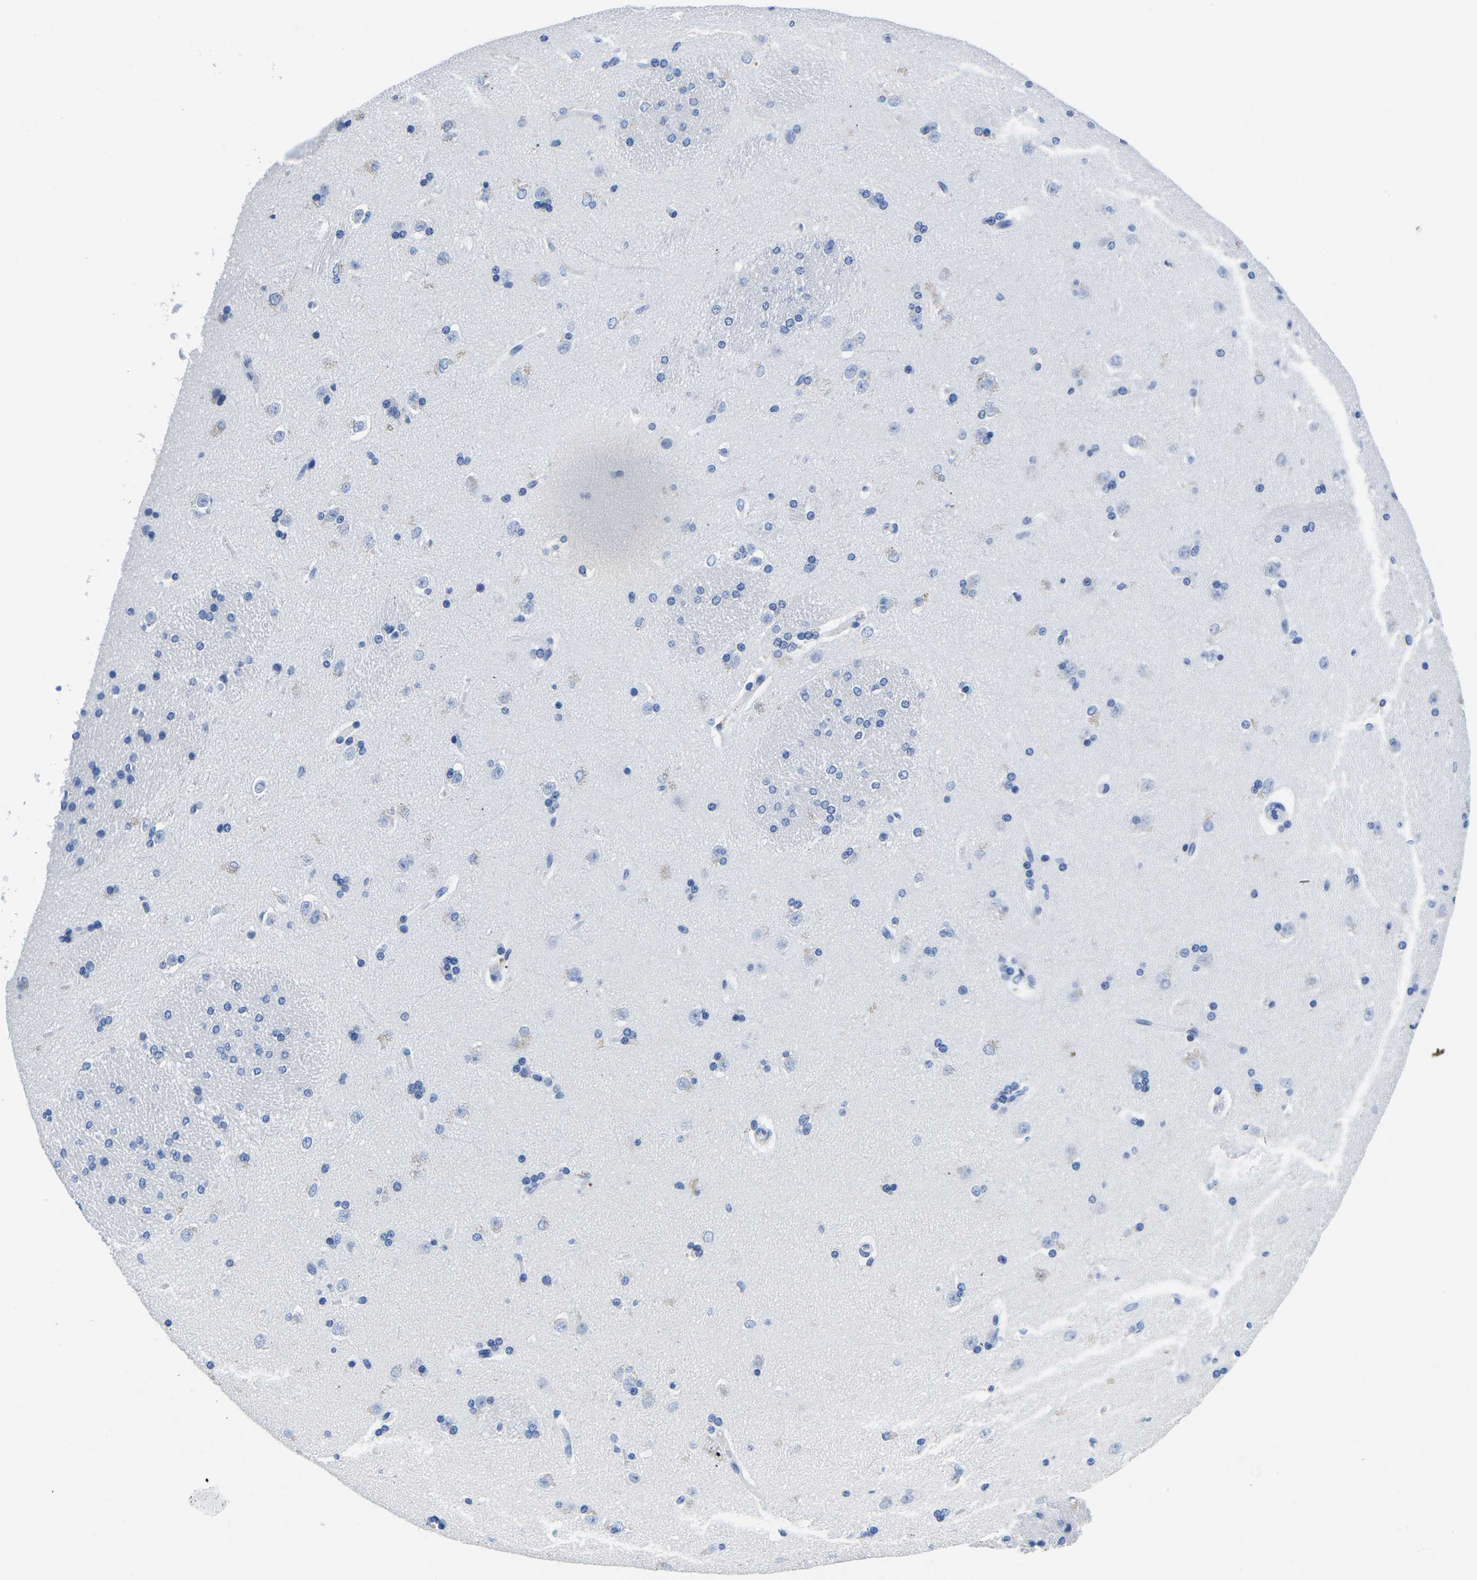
{"staining": {"intensity": "negative", "quantity": "none", "location": "none"}, "tissue": "caudate", "cell_type": "Glial cells", "image_type": "normal", "snomed": [{"axis": "morphology", "description": "Normal tissue, NOS"}, {"axis": "topography", "description": "Lateral ventricle wall"}], "caption": "This is an immunohistochemistry micrograph of unremarkable human caudate. There is no positivity in glial cells.", "gene": "CYP1A2", "patient": {"sex": "female", "age": 19}}